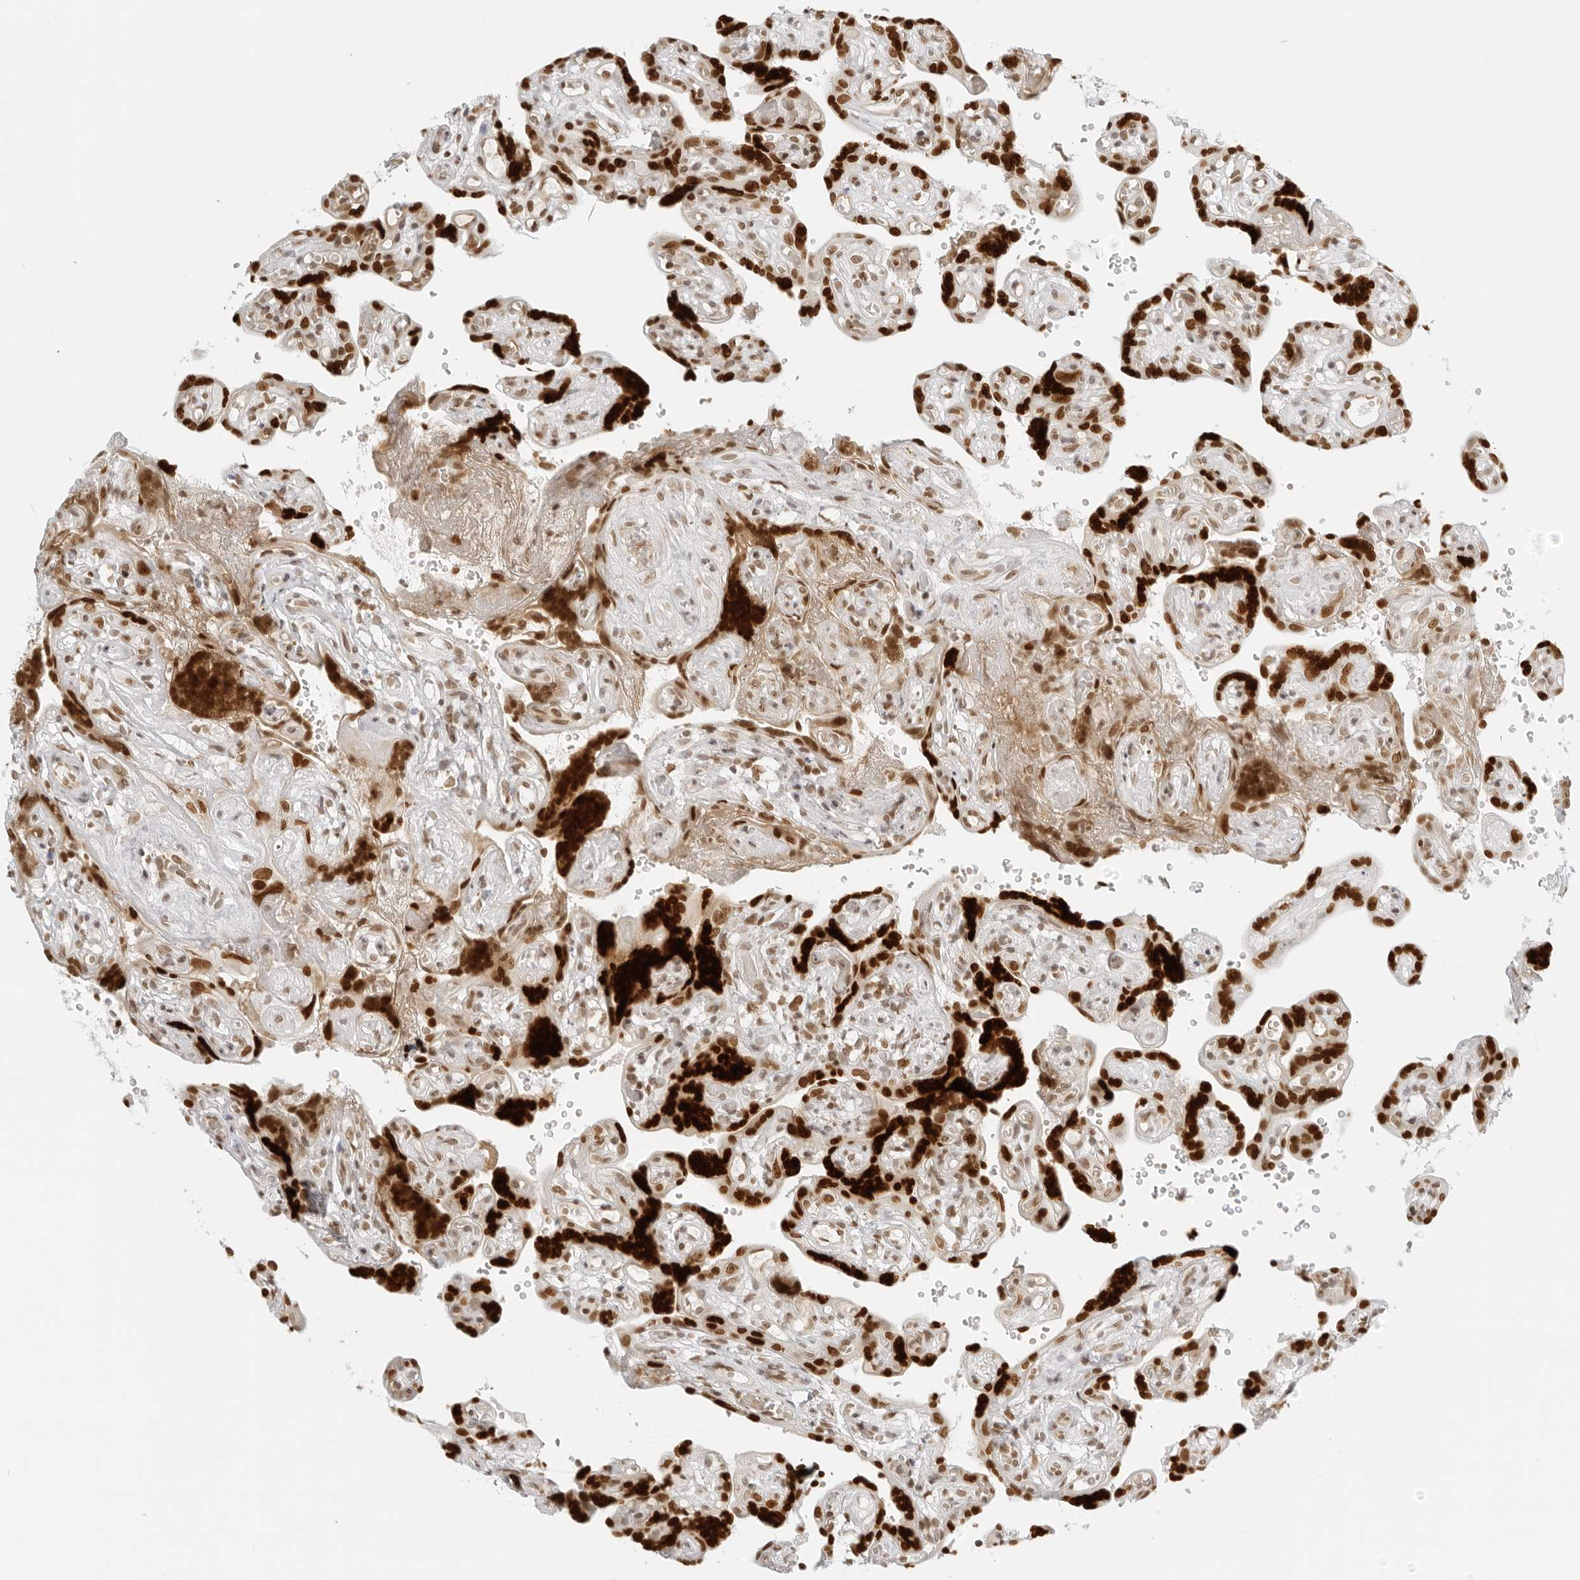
{"staining": {"intensity": "strong", "quantity": ">75%", "location": "nuclear"}, "tissue": "placenta", "cell_type": "Decidual cells", "image_type": "normal", "snomed": [{"axis": "morphology", "description": "Normal tissue, NOS"}, {"axis": "topography", "description": "Placenta"}], "caption": "Brown immunohistochemical staining in unremarkable placenta reveals strong nuclear positivity in about >75% of decidual cells. The staining was performed using DAB (3,3'-diaminobenzidine), with brown indicating positive protein expression. Nuclei are stained blue with hematoxylin.", "gene": "RCC1", "patient": {"sex": "female", "age": 30}}